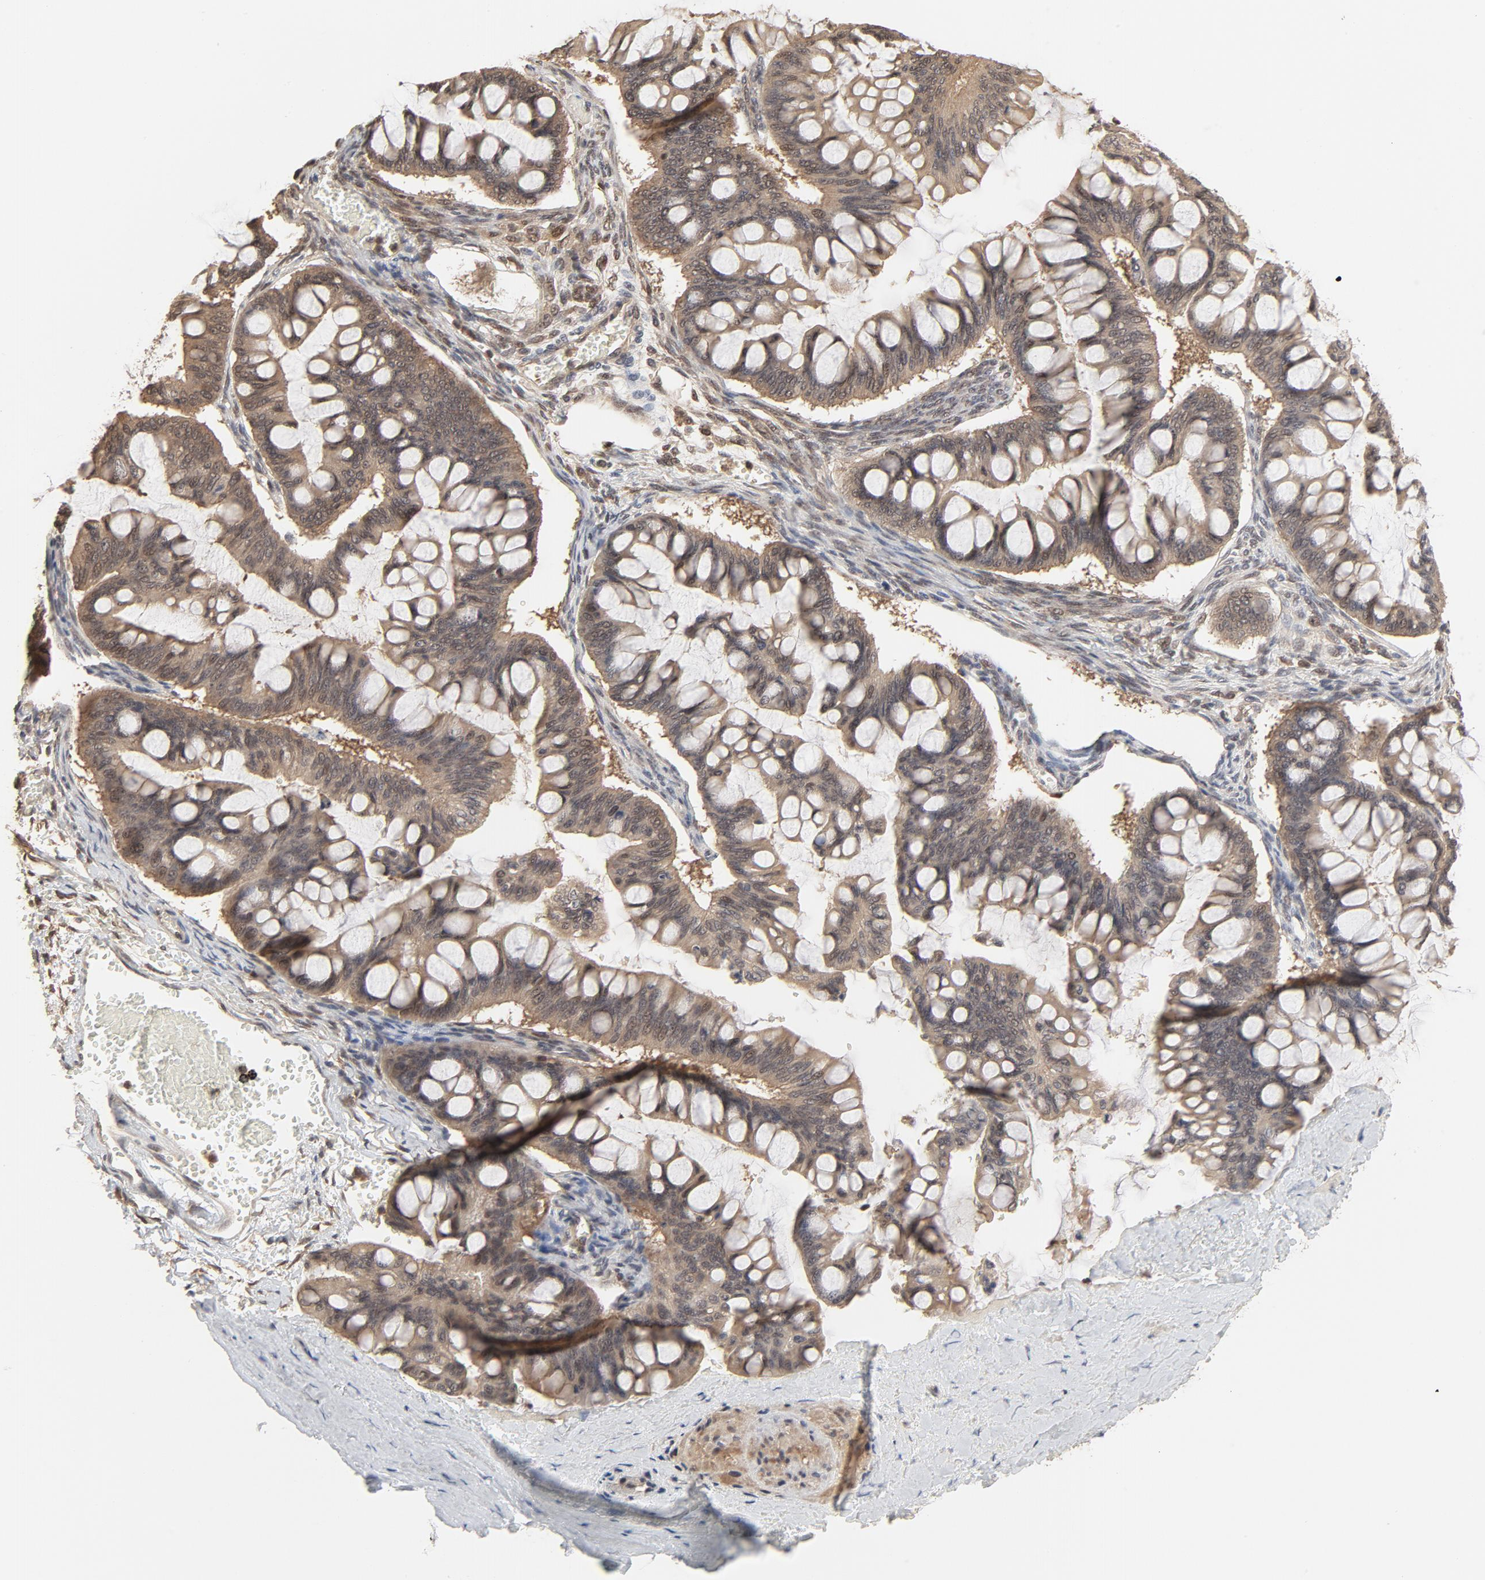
{"staining": {"intensity": "weak", "quantity": ">75%", "location": "cytoplasmic/membranous,nuclear"}, "tissue": "ovarian cancer", "cell_type": "Tumor cells", "image_type": "cancer", "snomed": [{"axis": "morphology", "description": "Cystadenocarcinoma, mucinous, NOS"}, {"axis": "topography", "description": "Ovary"}], "caption": "An image showing weak cytoplasmic/membranous and nuclear staining in about >75% of tumor cells in mucinous cystadenocarcinoma (ovarian), as visualized by brown immunohistochemical staining.", "gene": "NEDD8", "patient": {"sex": "female", "age": 73}}